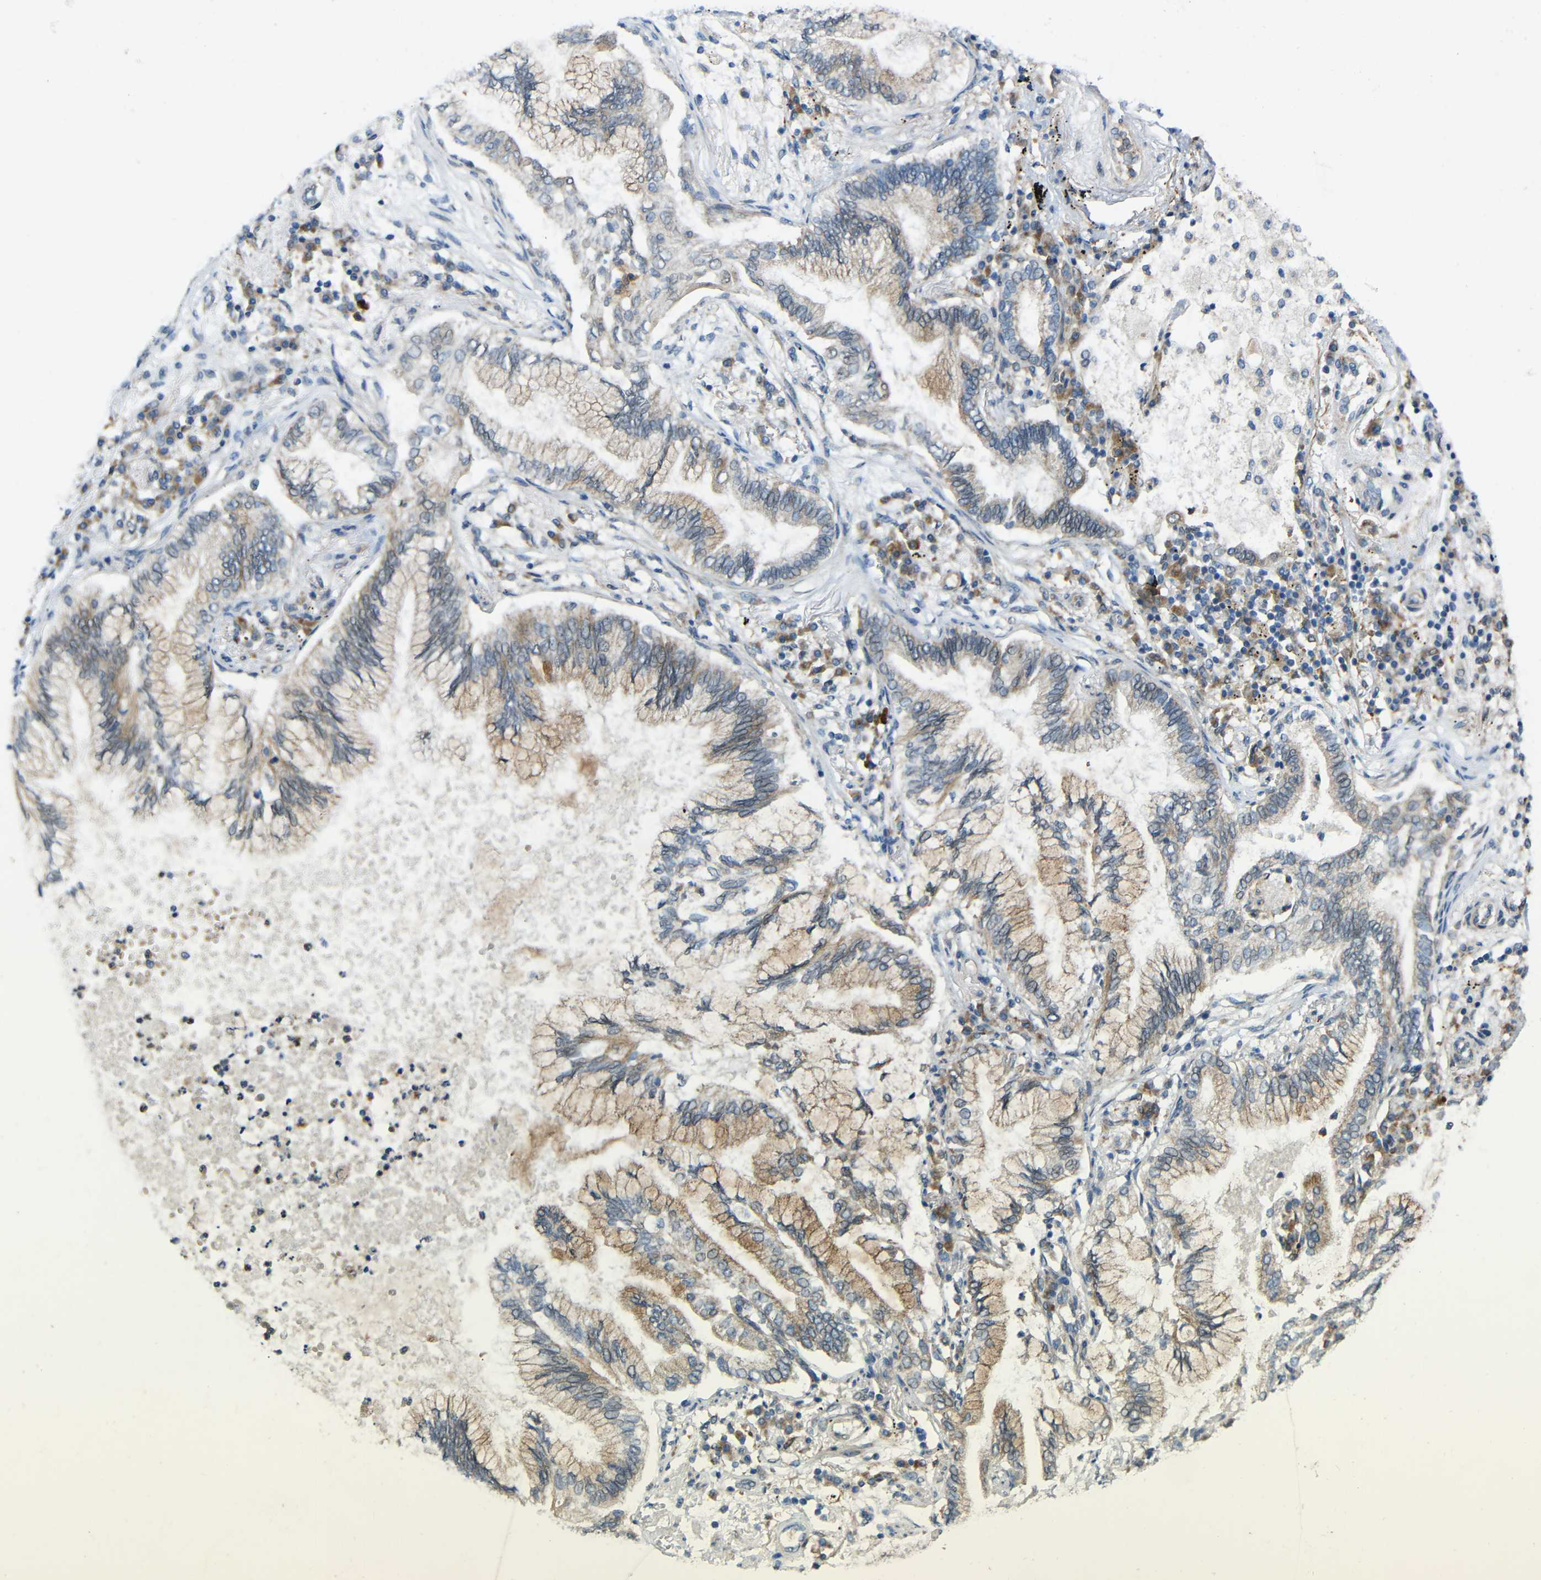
{"staining": {"intensity": "weak", "quantity": "<25%", "location": "cytoplasmic/membranous"}, "tissue": "lung cancer", "cell_type": "Tumor cells", "image_type": "cancer", "snomed": [{"axis": "morphology", "description": "Normal tissue, NOS"}, {"axis": "morphology", "description": "Adenocarcinoma, NOS"}, {"axis": "topography", "description": "Bronchus"}, {"axis": "topography", "description": "Lung"}], "caption": "DAB immunohistochemical staining of human lung cancer (adenocarcinoma) shows no significant staining in tumor cells.", "gene": "TMEM25", "patient": {"sex": "female", "age": 70}}